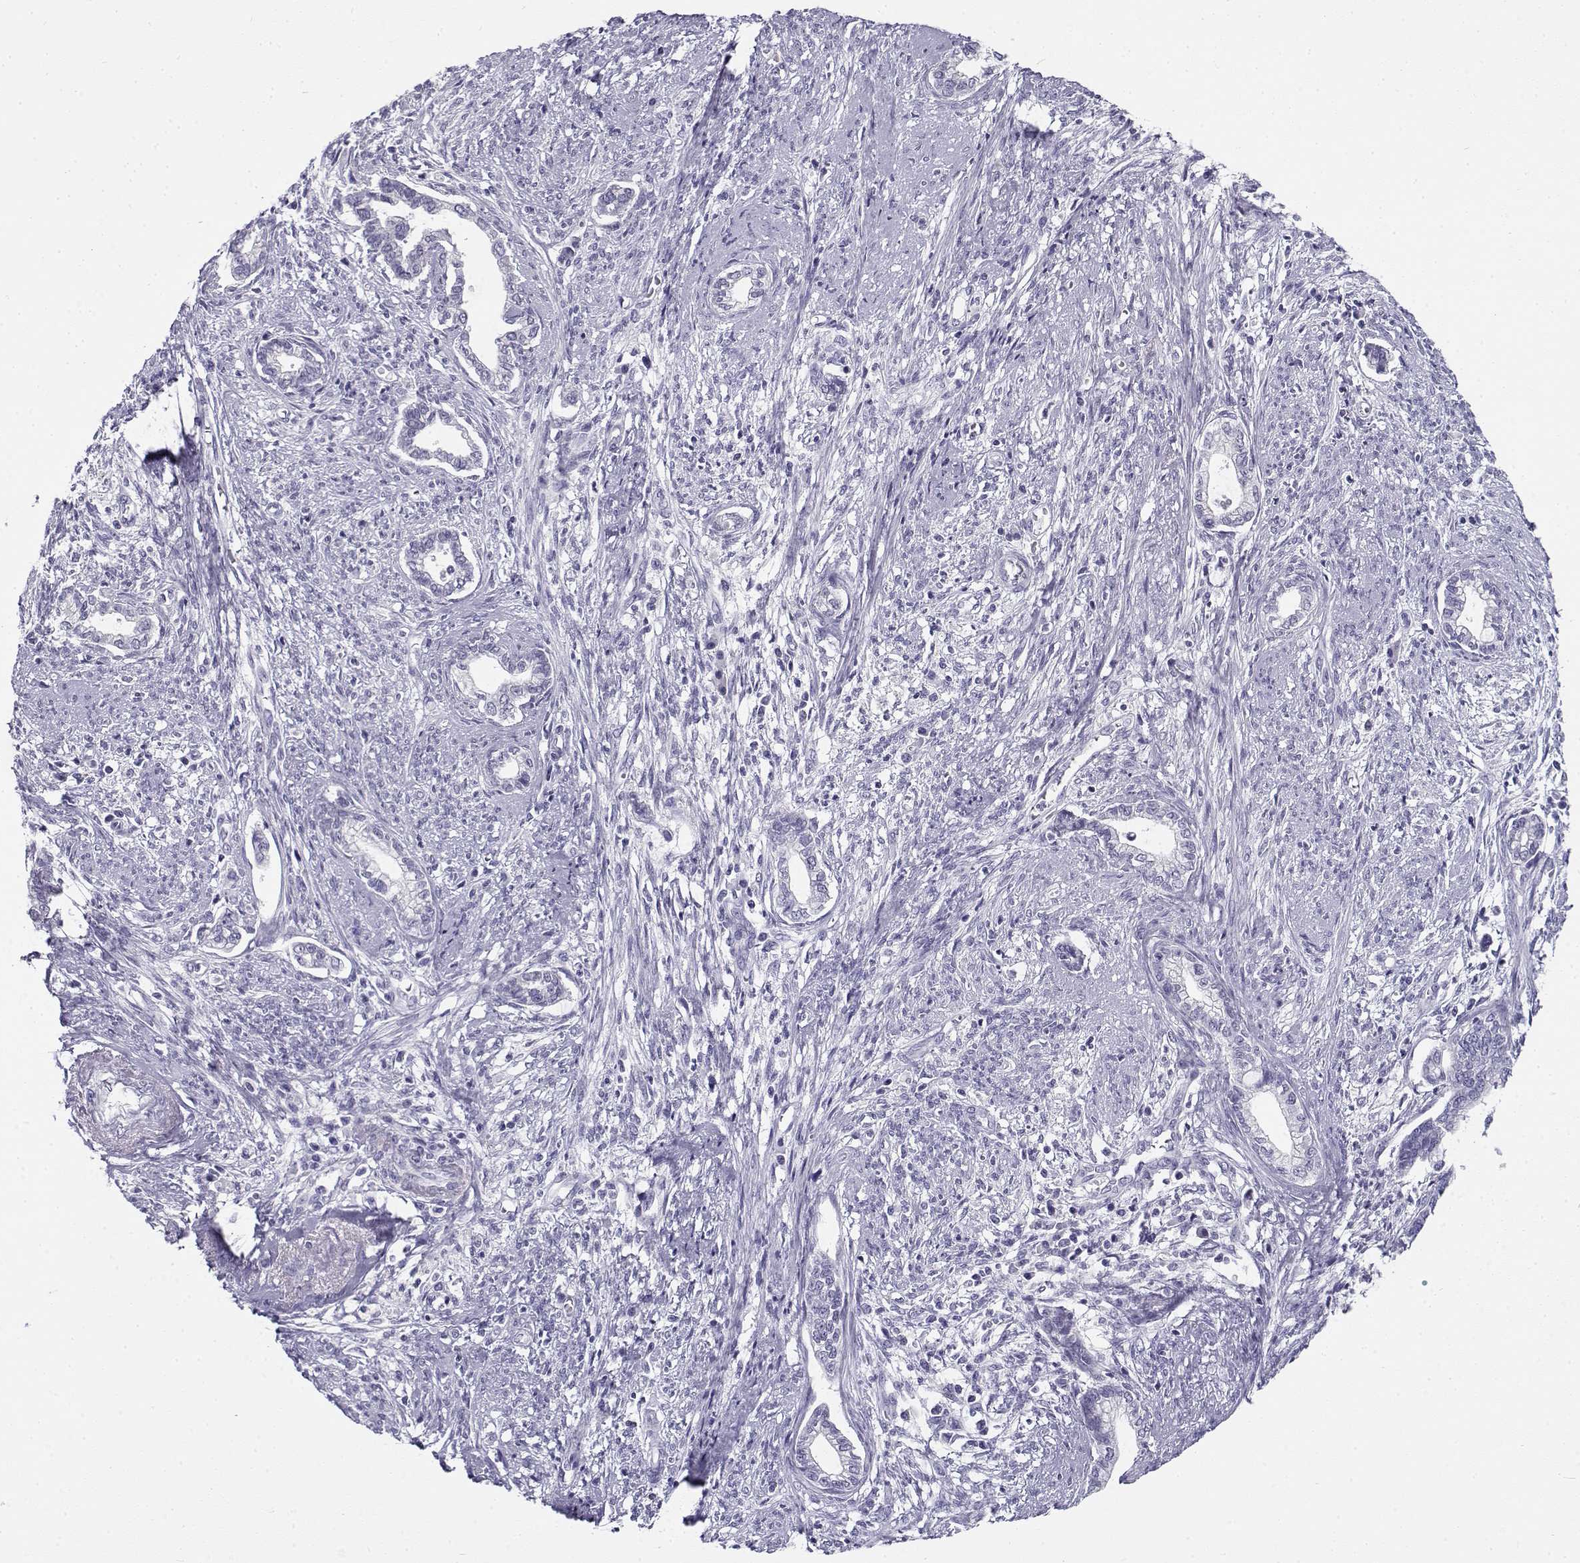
{"staining": {"intensity": "negative", "quantity": "none", "location": "none"}, "tissue": "cervical cancer", "cell_type": "Tumor cells", "image_type": "cancer", "snomed": [{"axis": "morphology", "description": "Adenocarcinoma, NOS"}, {"axis": "topography", "description": "Cervix"}], "caption": "IHC image of neoplastic tissue: cervical adenocarcinoma stained with DAB reveals no significant protein expression in tumor cells.", "gene": "FAM166A", "patient": {"sex": "female", "age": 62}}